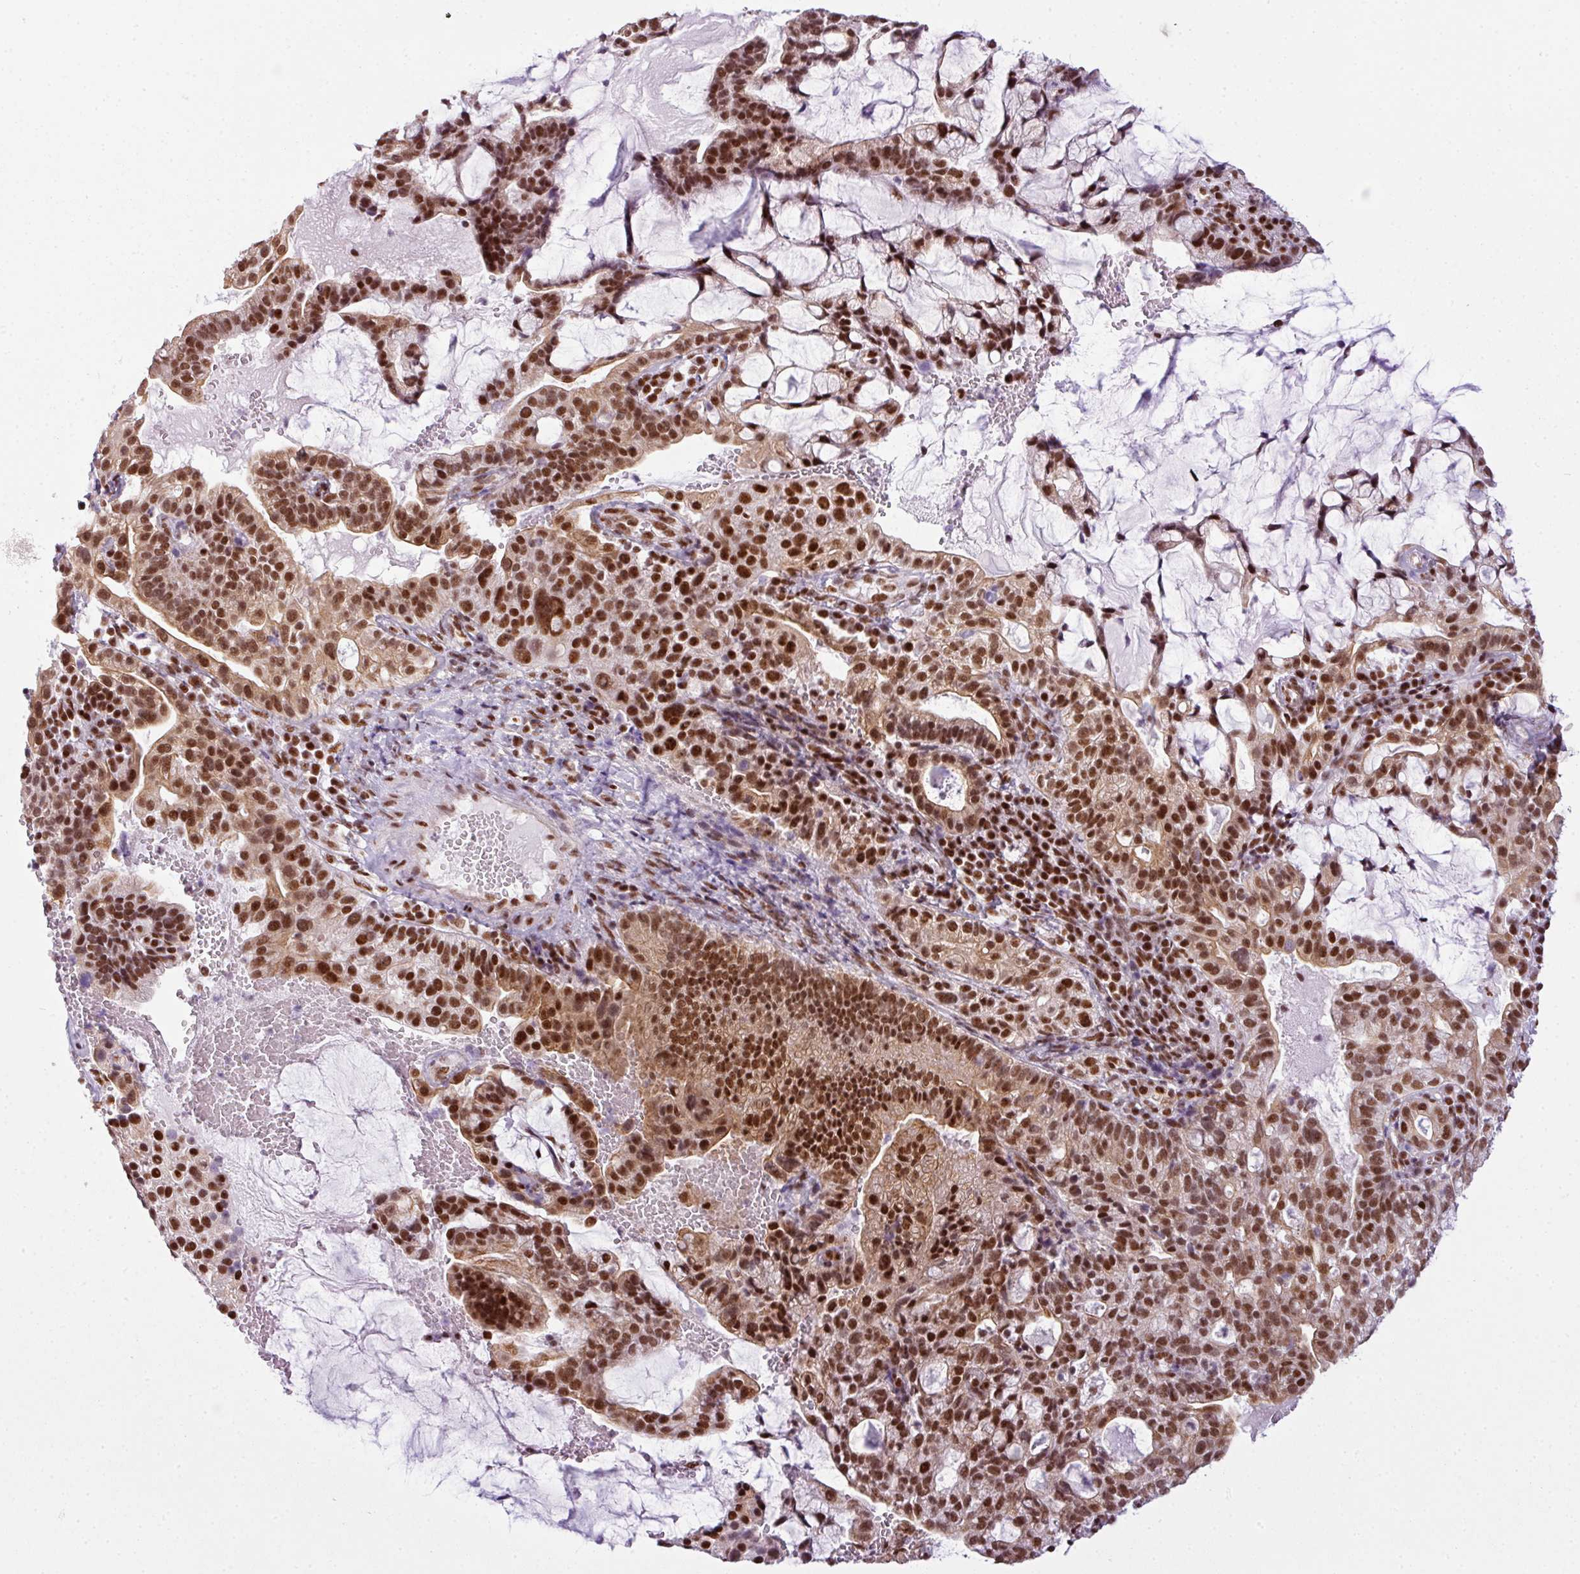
{"staining": {"intensity": "strong", "quantity": ">75%", "location": "nuclear"}, "tissue": "cervical cancer", "cell_type": "Tumor cells", "image_type": "cancer", "snomed": [{"axis": "morphology", "description": "Adenocarcinoma, NOS"}, {"axis": "topography", "description": "Cervix"}], "caption": "The photomicrograph reveals immunohistochemical staining of adenocarcinoma (cervical). There is strong nuclear staining is appreciated in about >75% of tumor cells.", "gene": "ARL6IP4", "patient": {"sex": "female", "age": 41}}